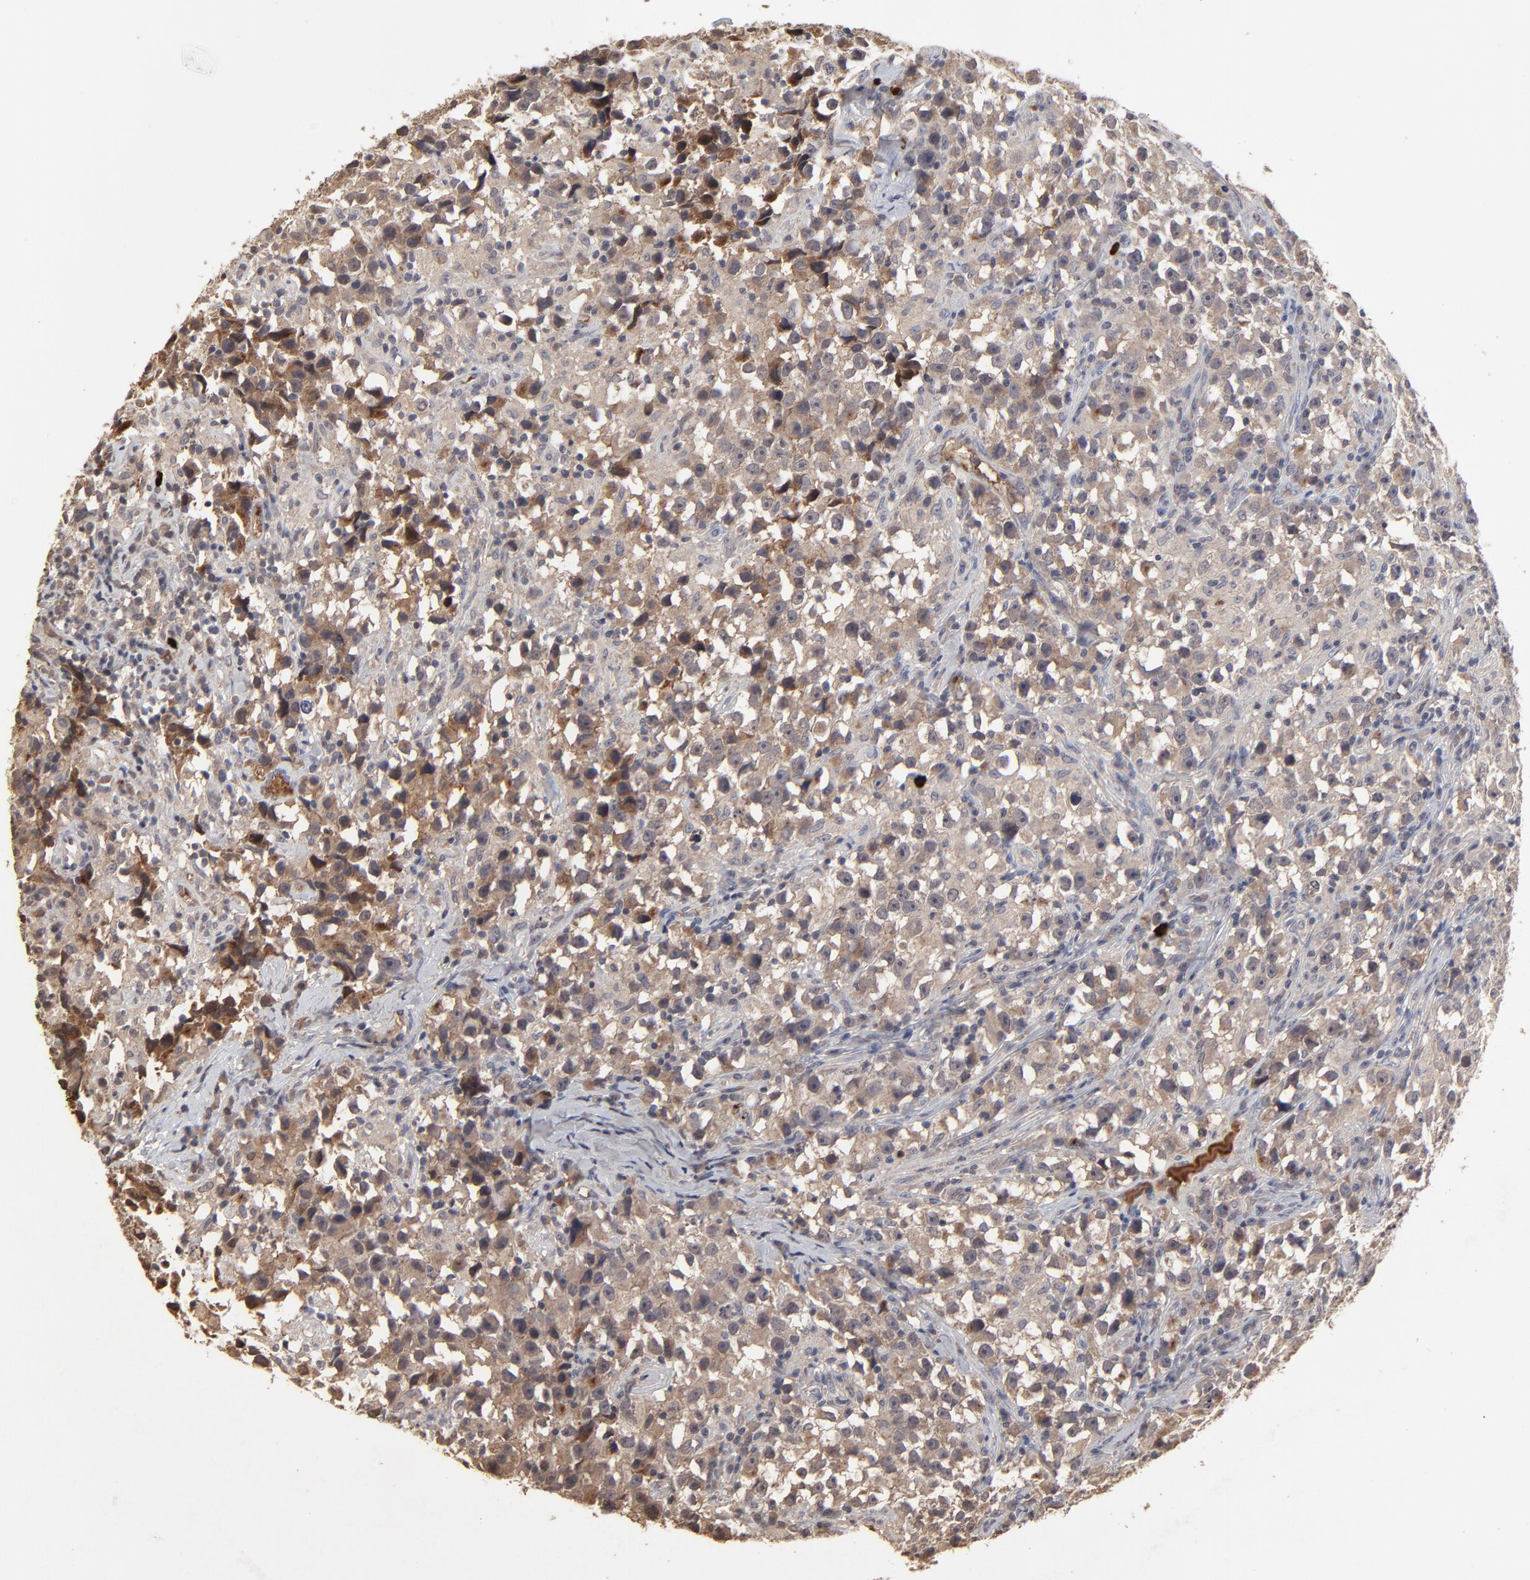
{"staining": {"intensity": "moderate", "quantity": ">75%", "location": "cytoplasmic/membranous"}, "tissue": "testis cancer", "cell_type": "Tumor cells", "image_type": "cancer", "snomed": [{"axis": "morphology", "description": "Seminoma, NOS"}, {"axis": "topography", "description": "Testis"}], "caption": "Approximately >75% of tumor cells in human testis cancer (seminoma) reveal moderate cytoplasmic/membranous protein expression as visualized by brown immunohistochemical staining.", "gene": "VPREB3", "patient": {"sex": "male", "age": 33}}